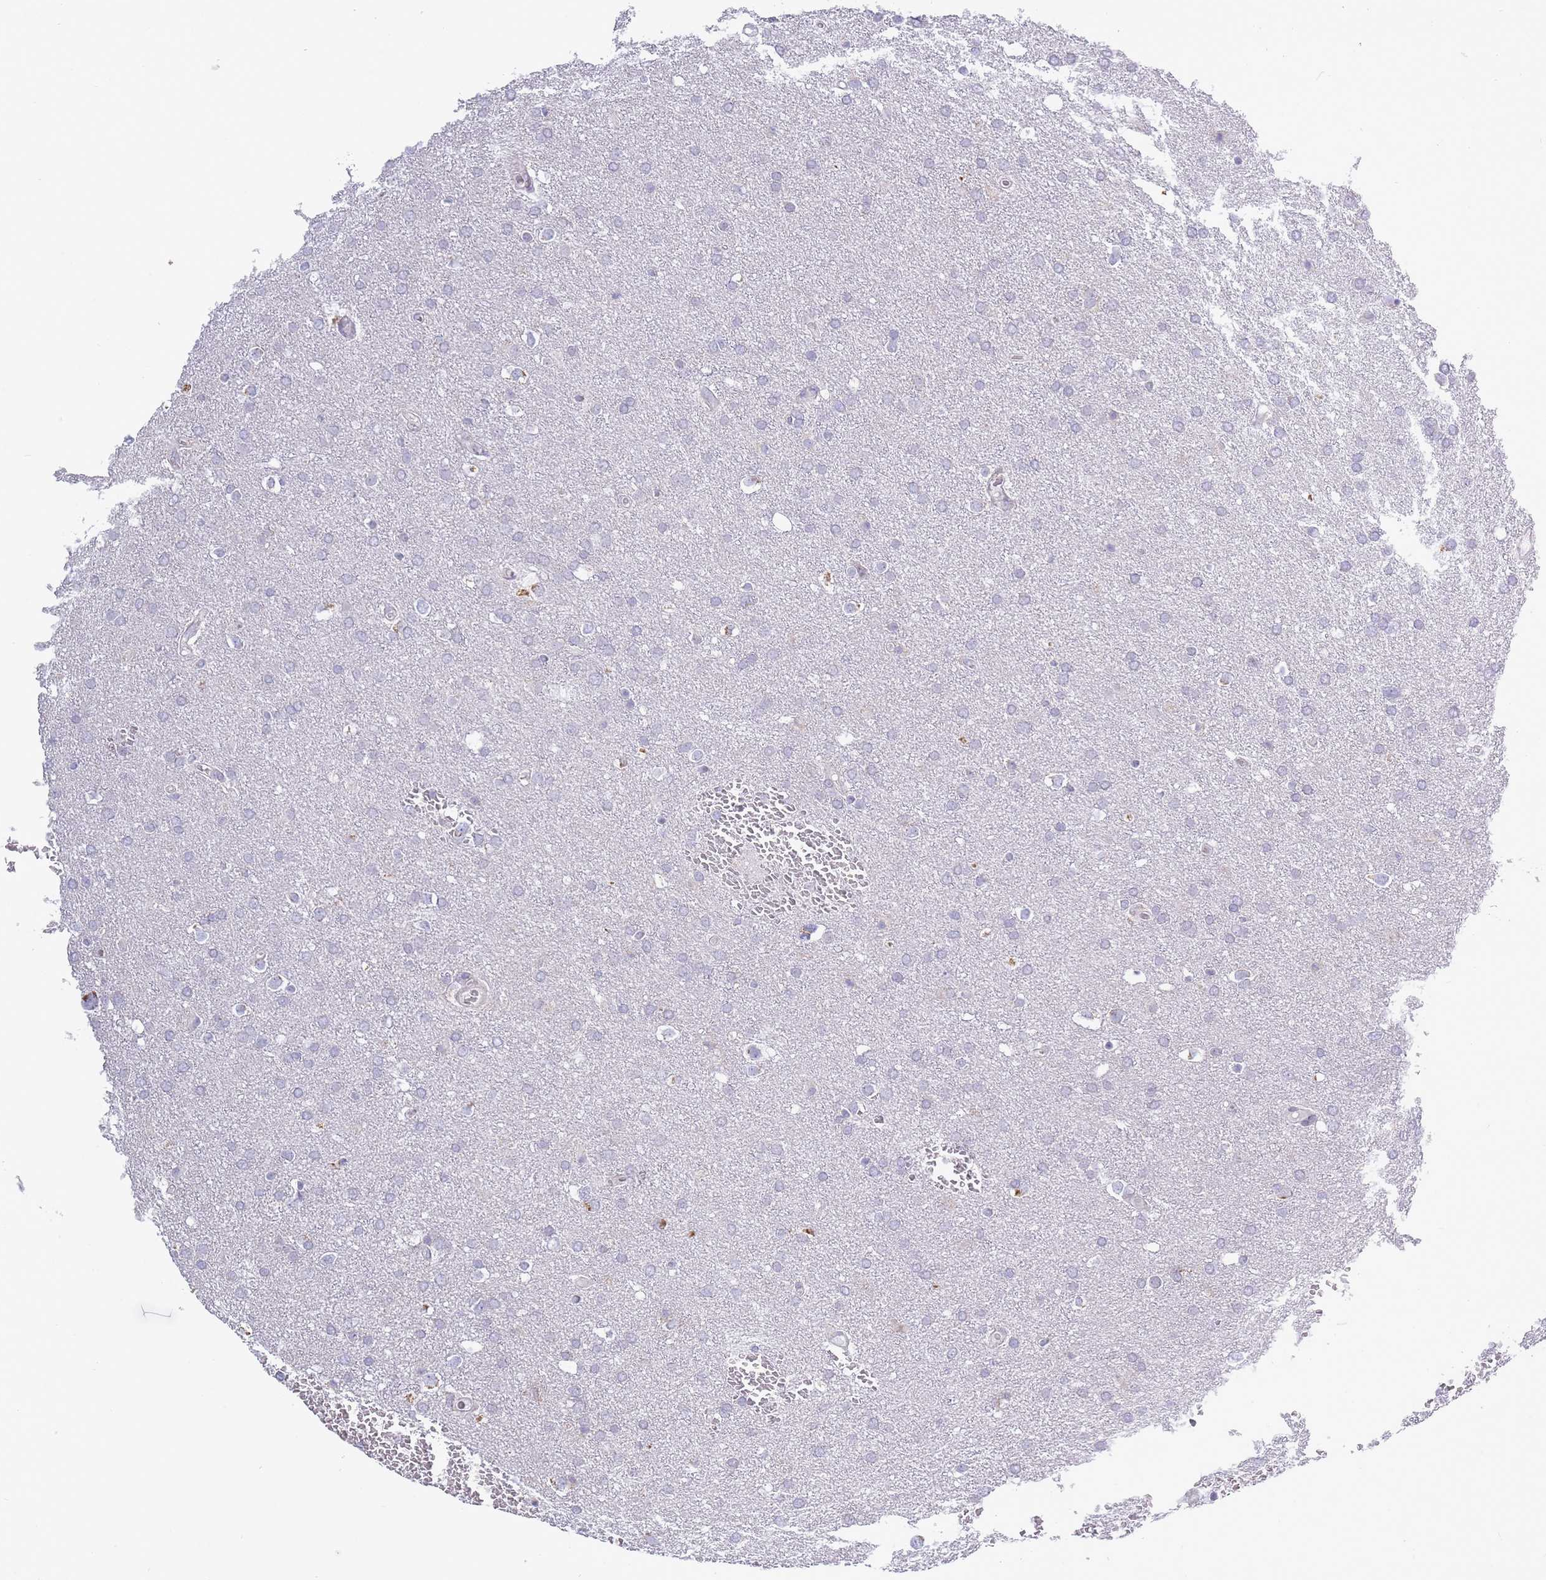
{"staining": {"intensity": "negative", "quantity": "none", "location": "none"}, "tissue": "glioma", "cell_type": "Tumor cells", "image_type": "cancer", "snomed": [{"axis": "morphology", "description": "Glioma, malignant, Low grade"}, {"axis": "topography", "description": "Brain"}], "caption": "Image shows no protein expression in tumor cells of low-grade glioma (malignant) tissue.", "gene": "ZBTB24", "patient": {"sex": "female", "age": 32}}